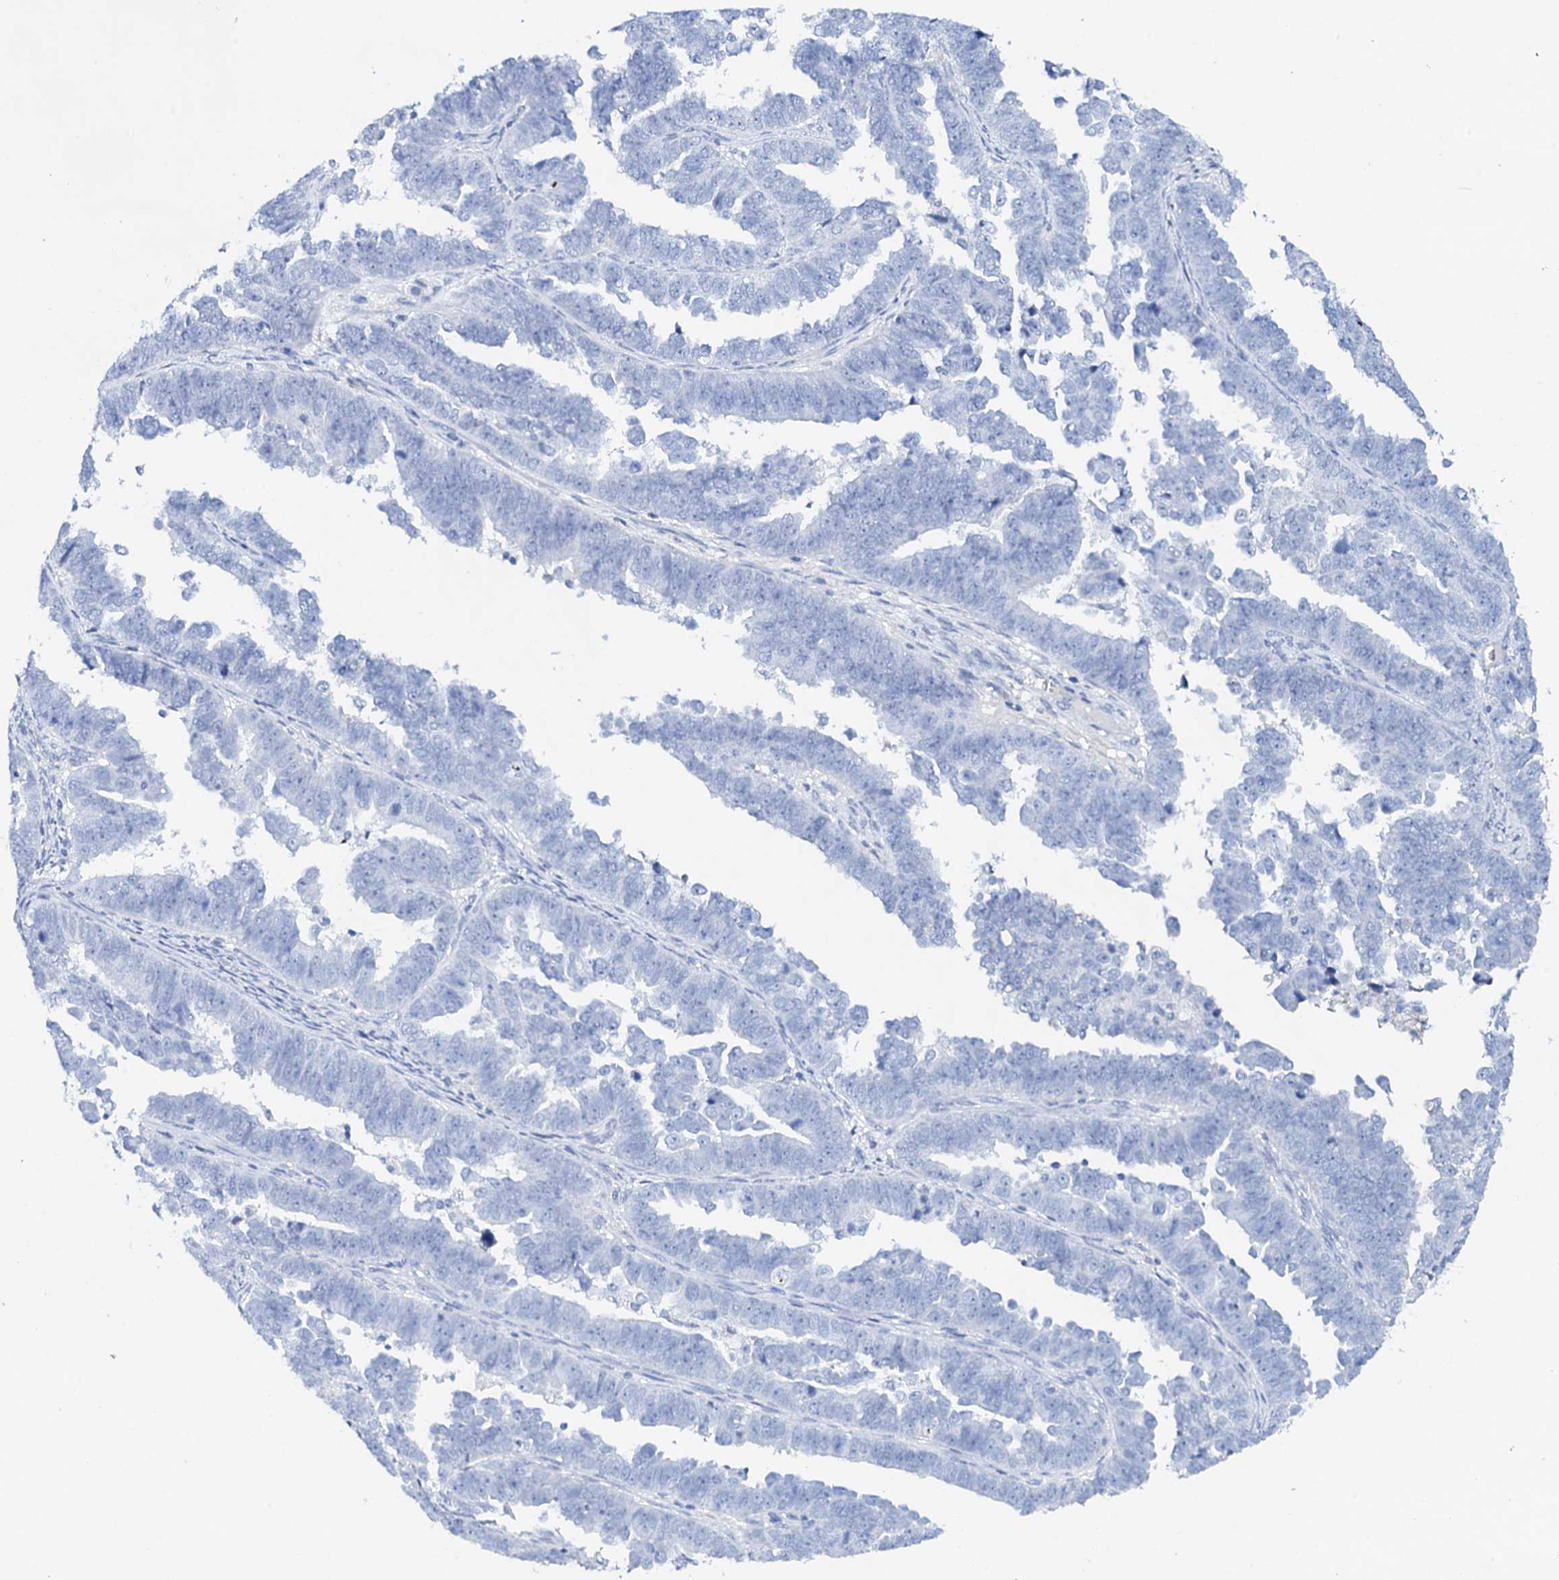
{"staining": {"intensity": "negative", "quantity": "none", "location": "none"}, "tissue": "endometrial cancer", "cell_type": "Tumor cells", "image_type": "cancer", "snomed": [{"axis": "morphology", "description": "Adenocarcinoma, NOS"}, {"axis": "topography", "description": "Endometrium"}], "caption": "Immunohistochemistry (IHC) image of neoplastic tissue: endometrial adenocarcinoma stained with DAB (3,3'-diaminobenzidine) demonstrates no significant protein staining in tumor cells.", "gene": "FBXL16", "patient": {"sex": "female", "age": 75}}